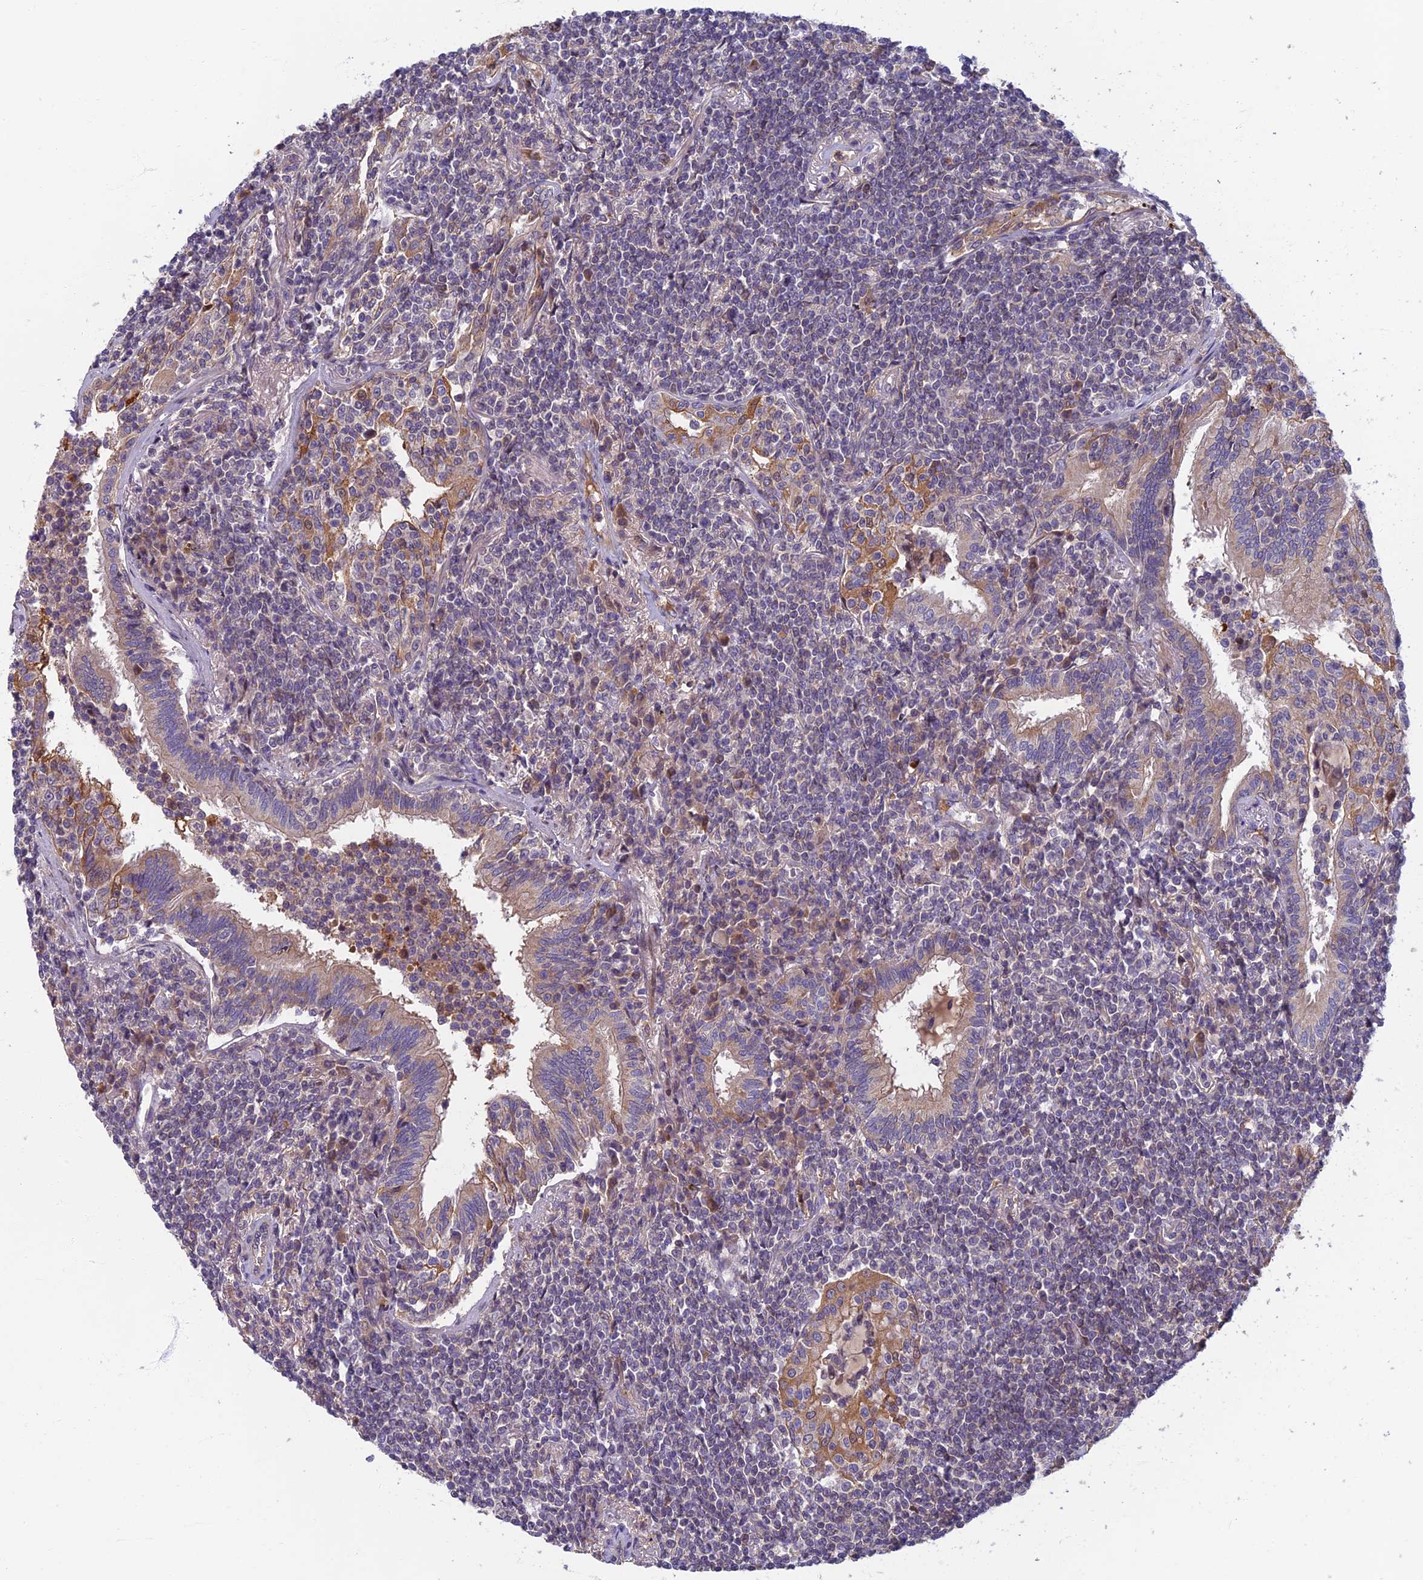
{"staining": {"intensity": "negative", "quantity": "none", "location": "none"}, "tissue": "lymphoma", "cell_type": "Tumor cells", "image_type": "cancer", "snomed": [{"axis": "morphology", "description": "Malignant lymphoma, non-Hodgkin's type, Low grade"}, {"axis": "topography", "description": "Lung"}], "caption": "IHC of low-grade malignant lymphoma, non-Hodgkin's type demonstrates no expression in tumor cells.", "gene": "SOGA1", "patient": {"sex": "female", "age": 71}}